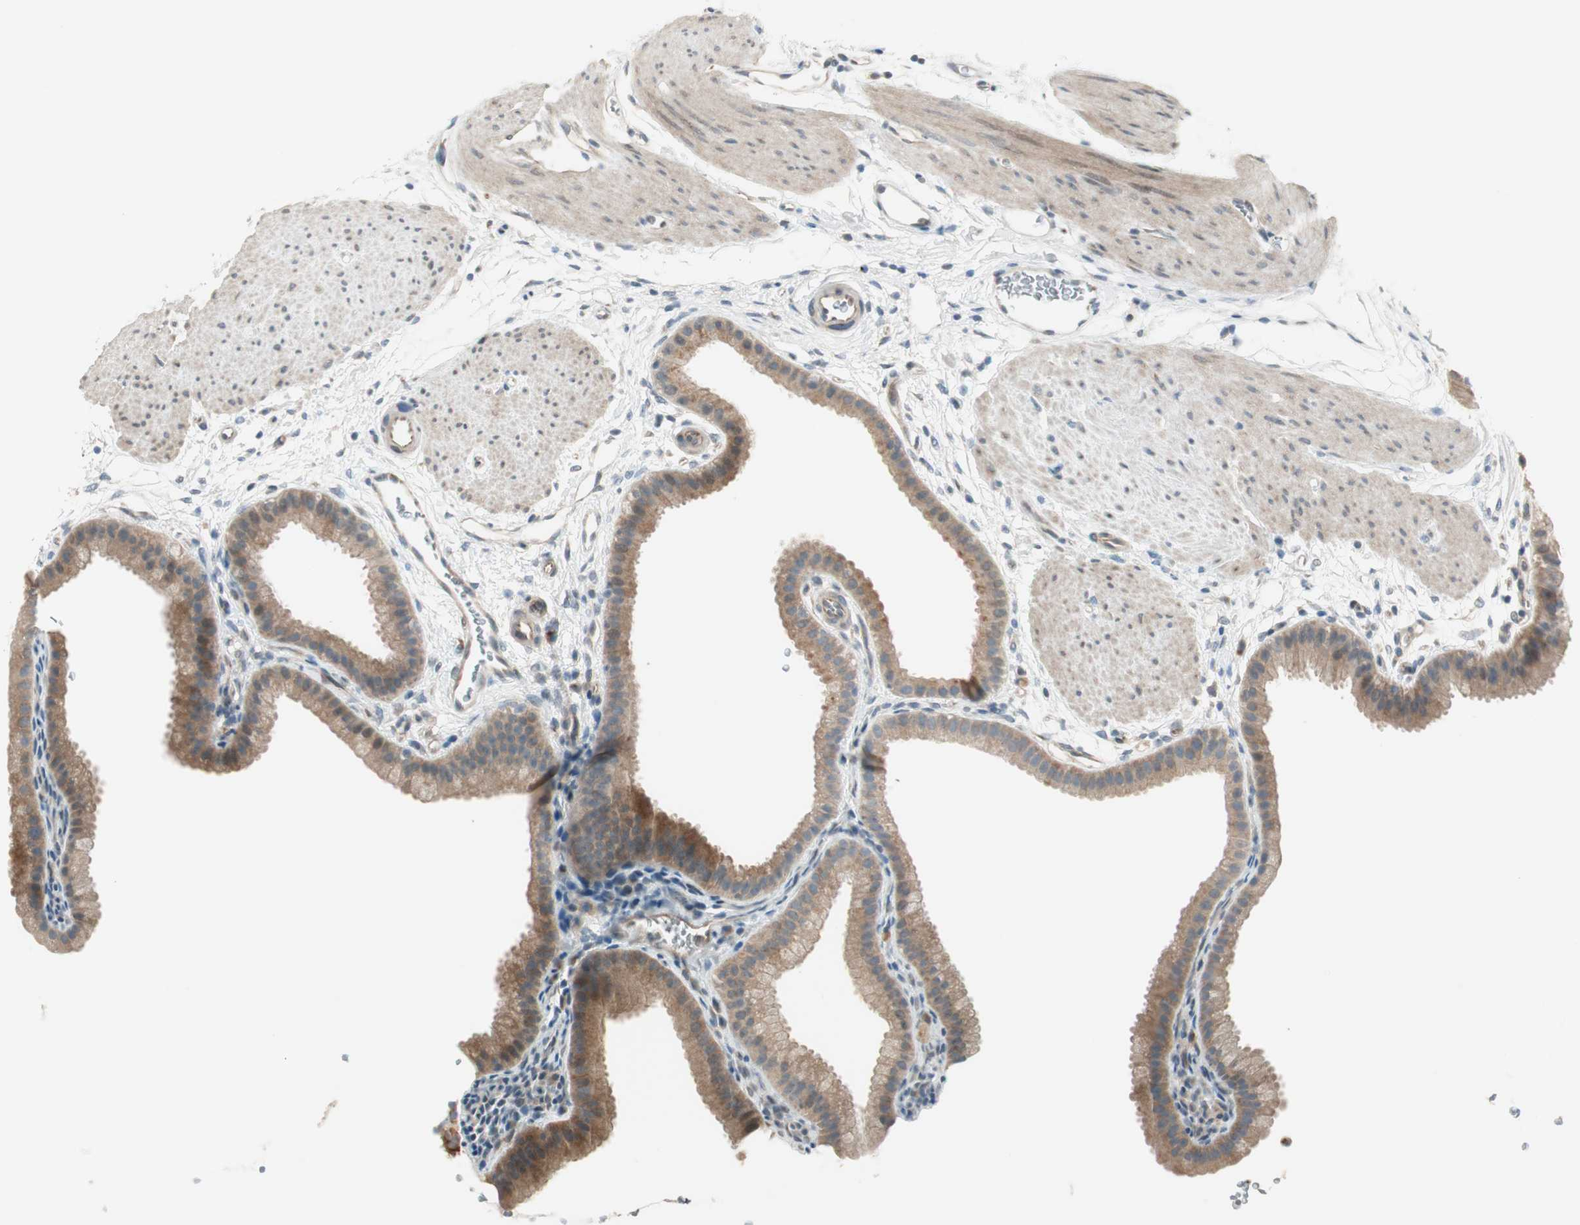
{"staining": {"intensity": "moderate", "quantity": ">75%", "location": "cytoplasmic/membranous"}, "tissue": "gallbladder", "cell_type": "Glandular cells", "image_type": "normal", "snomed": [{"axis": "morphology", "description": "Normal tissue, NOS"}, {"axis": "topography", "description": "Gallbladder"}], "caption": "About >75% of glandular cells in unremarkable gallbladder reveal moderate cytoplasmic/membranous protein staining as visualized by brown immunohistochemical staining.", "gene": "CGRRF1", "patient": {"sex": "female", "age": 64}}